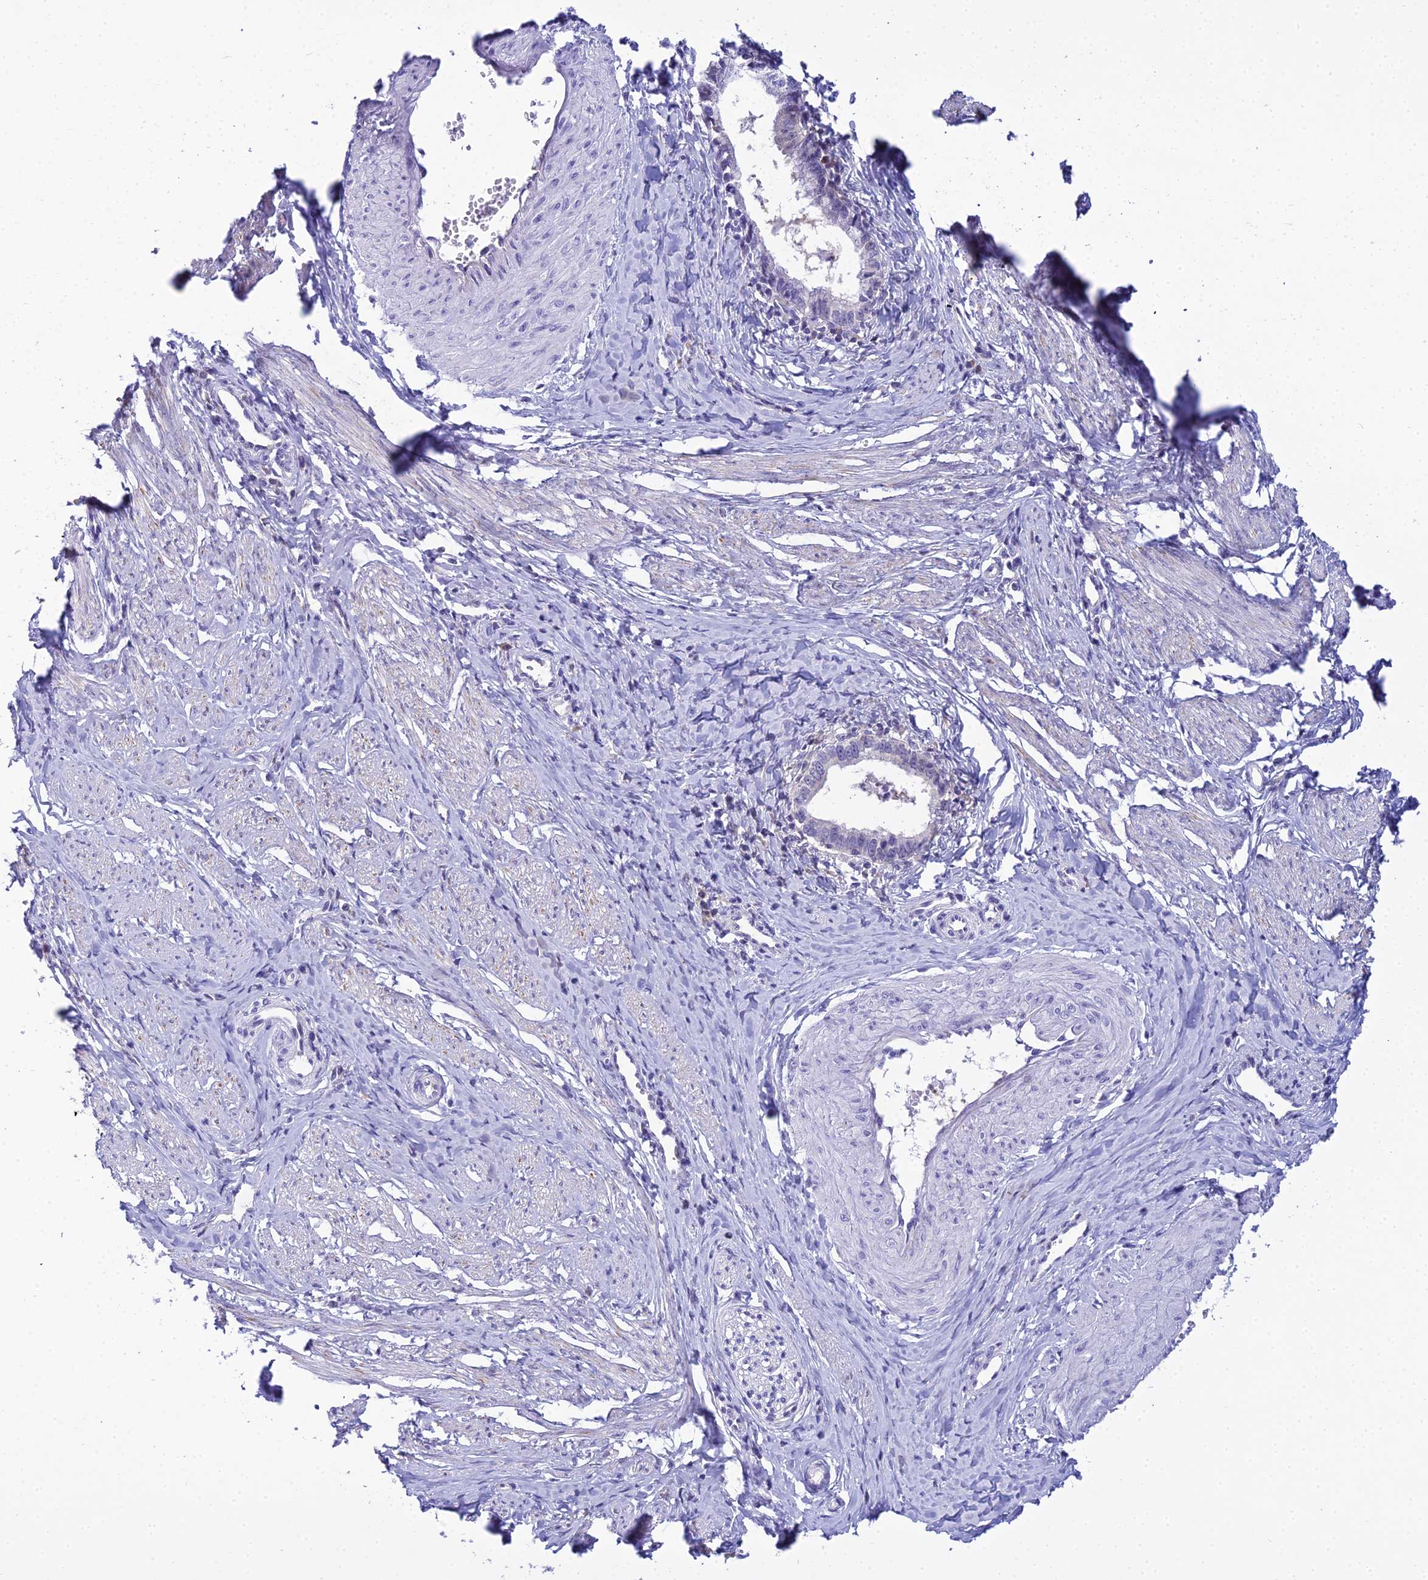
{"staining": {"intensity": "negative", "quantity": "none", "location": "none"}, "tissue": "cervical cancer", "cell_type": "Tumor cells", "image_type": "cancer", "snomed": [{"axis": "morphology", "description": "Adenocarcinoma, NOS"}, {"axis": "topography", "description": "Cervix"}], "caption": "A histopathology image of cervical cancer (adenocarcinoma) stained for a protein shows no brown staining in tumor cells. Brightfield microscopy of immunohistochemistry (IHC) stained with DAB (3,3'-diaminobenzidine) (brown) and hematoxylin (blue), captured at high magnification.", "gene": "ZMIZ1", "patient": {"sex": "female", "age": 36}}